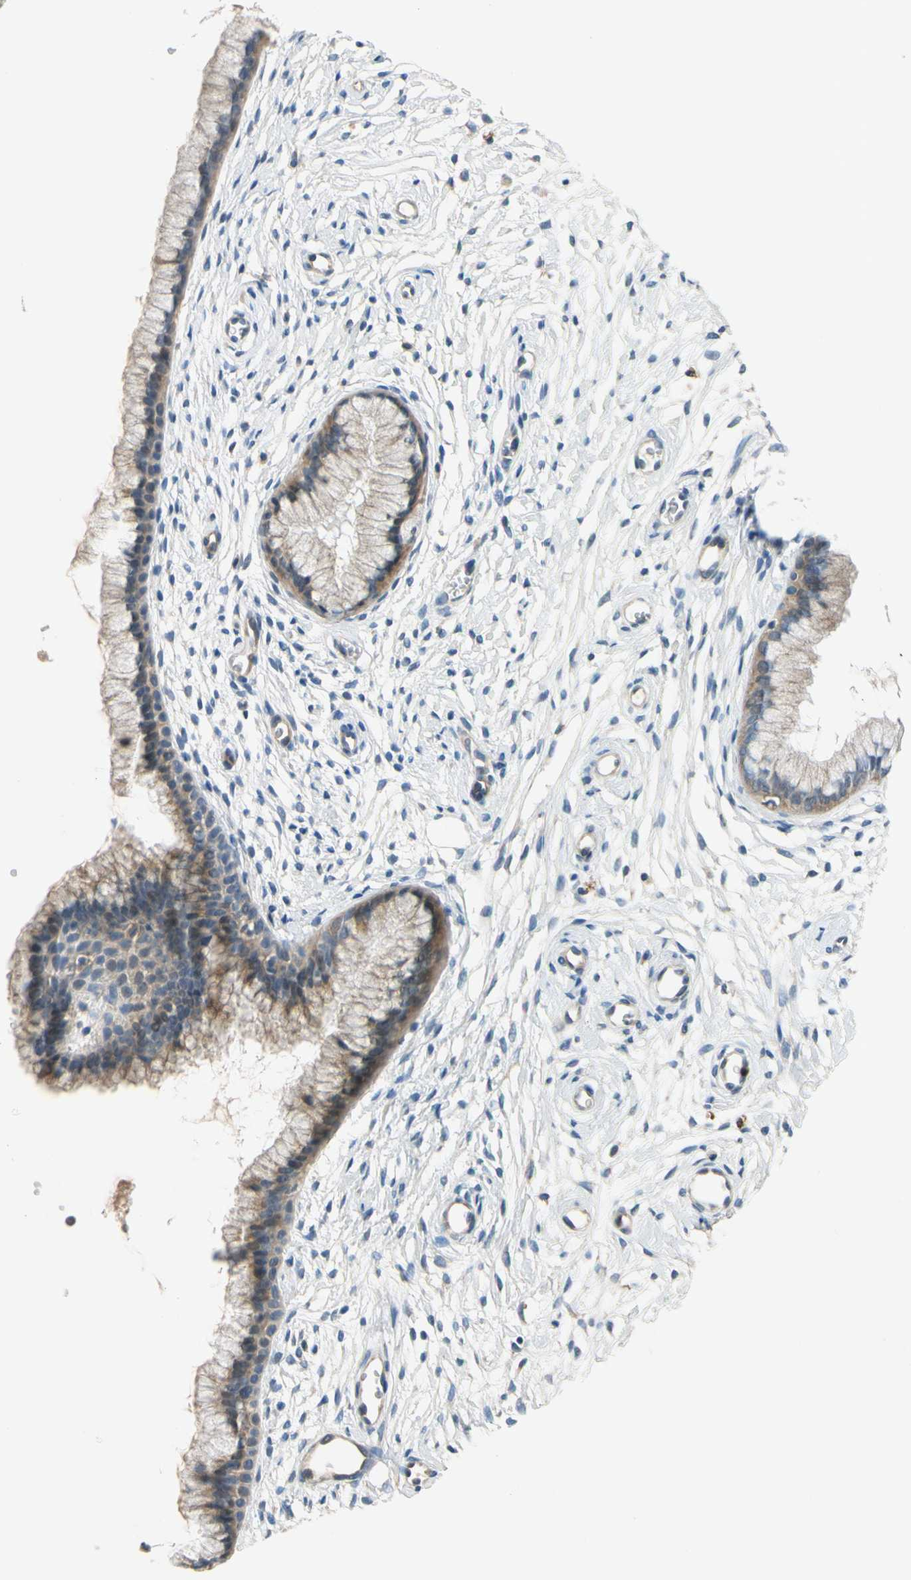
{"staining": {"intensity": "weak", "quantity": "25%-75%", "location": "cytoplasmic/membranous"}, "tissue": "cervix", "cell_type": "Glandular cells", "image_type": "normal", "snomed": [{"axis": "morphology", "description": "Normal tissue, NOS"}, {"axis": "topography", "description": "Cervix"}], "caption": "Glandular cells display weak cytoplasmic/membranous staining in approximately 25%-75% of cells in benign cervix.", "gene": "SIGLEC5", "patient": {"sex": "female", "age": 39}}